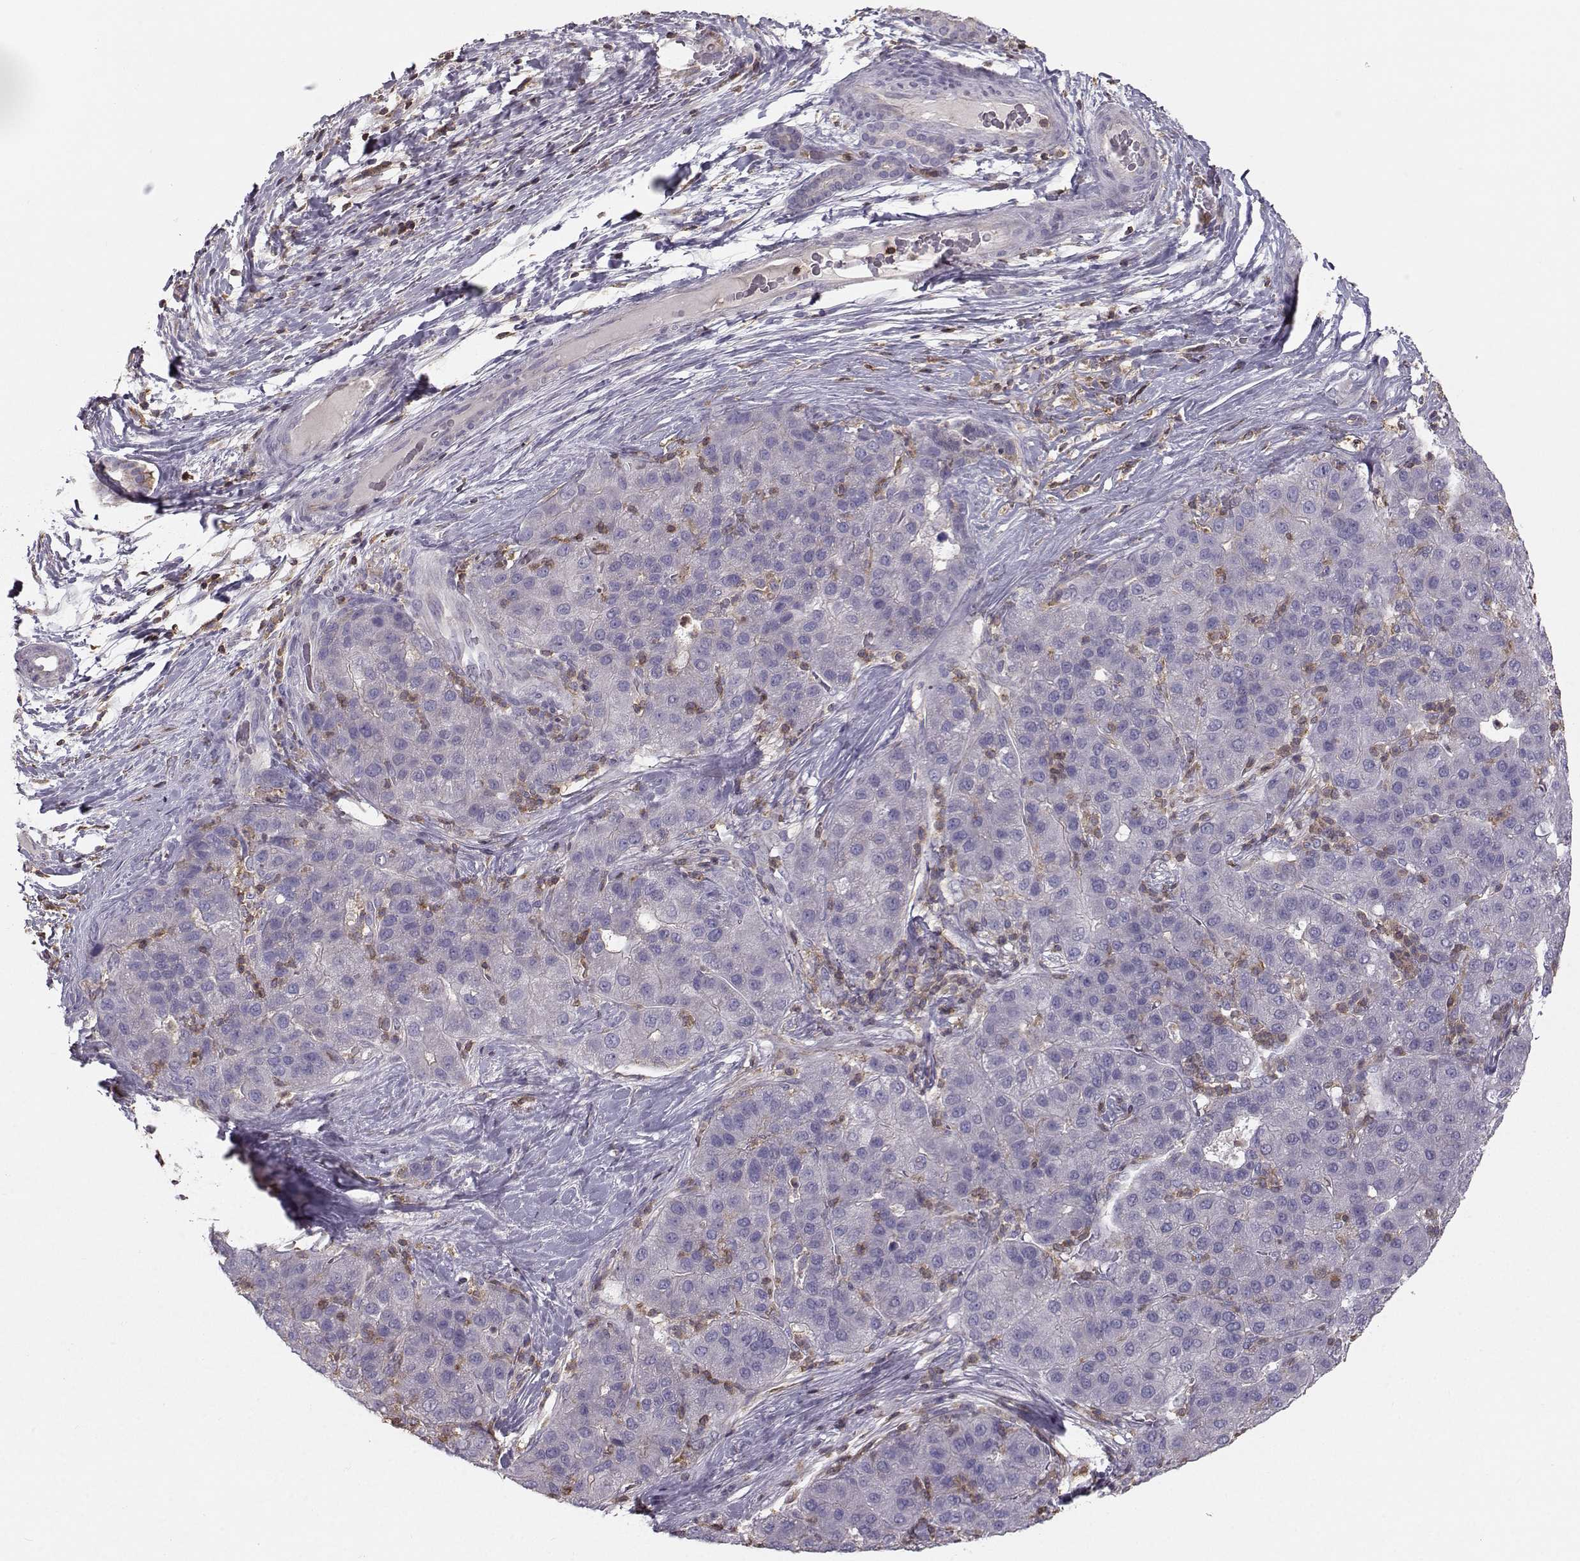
{"staining": {"intensity": "negative", "quantity": "none", "location": "none"}, "tissue": "liver cancer", "cell_type": "Tumor cells", "image_type": "cancer", "snomed": [{"axis": "morphology", "description": "Carcinoma, Hepatocellular, NOS"}, {"axis": "topography", "description": "Liver"}], "caption": "Tumor cells are negative for protein expression in human liver cancer. The staining is performed using DAB brown chromogen with nuclei counter-stained in using hematoxylin.", "gene": "ZBTB32", "patient": {"sex": "male", "age": 65}}